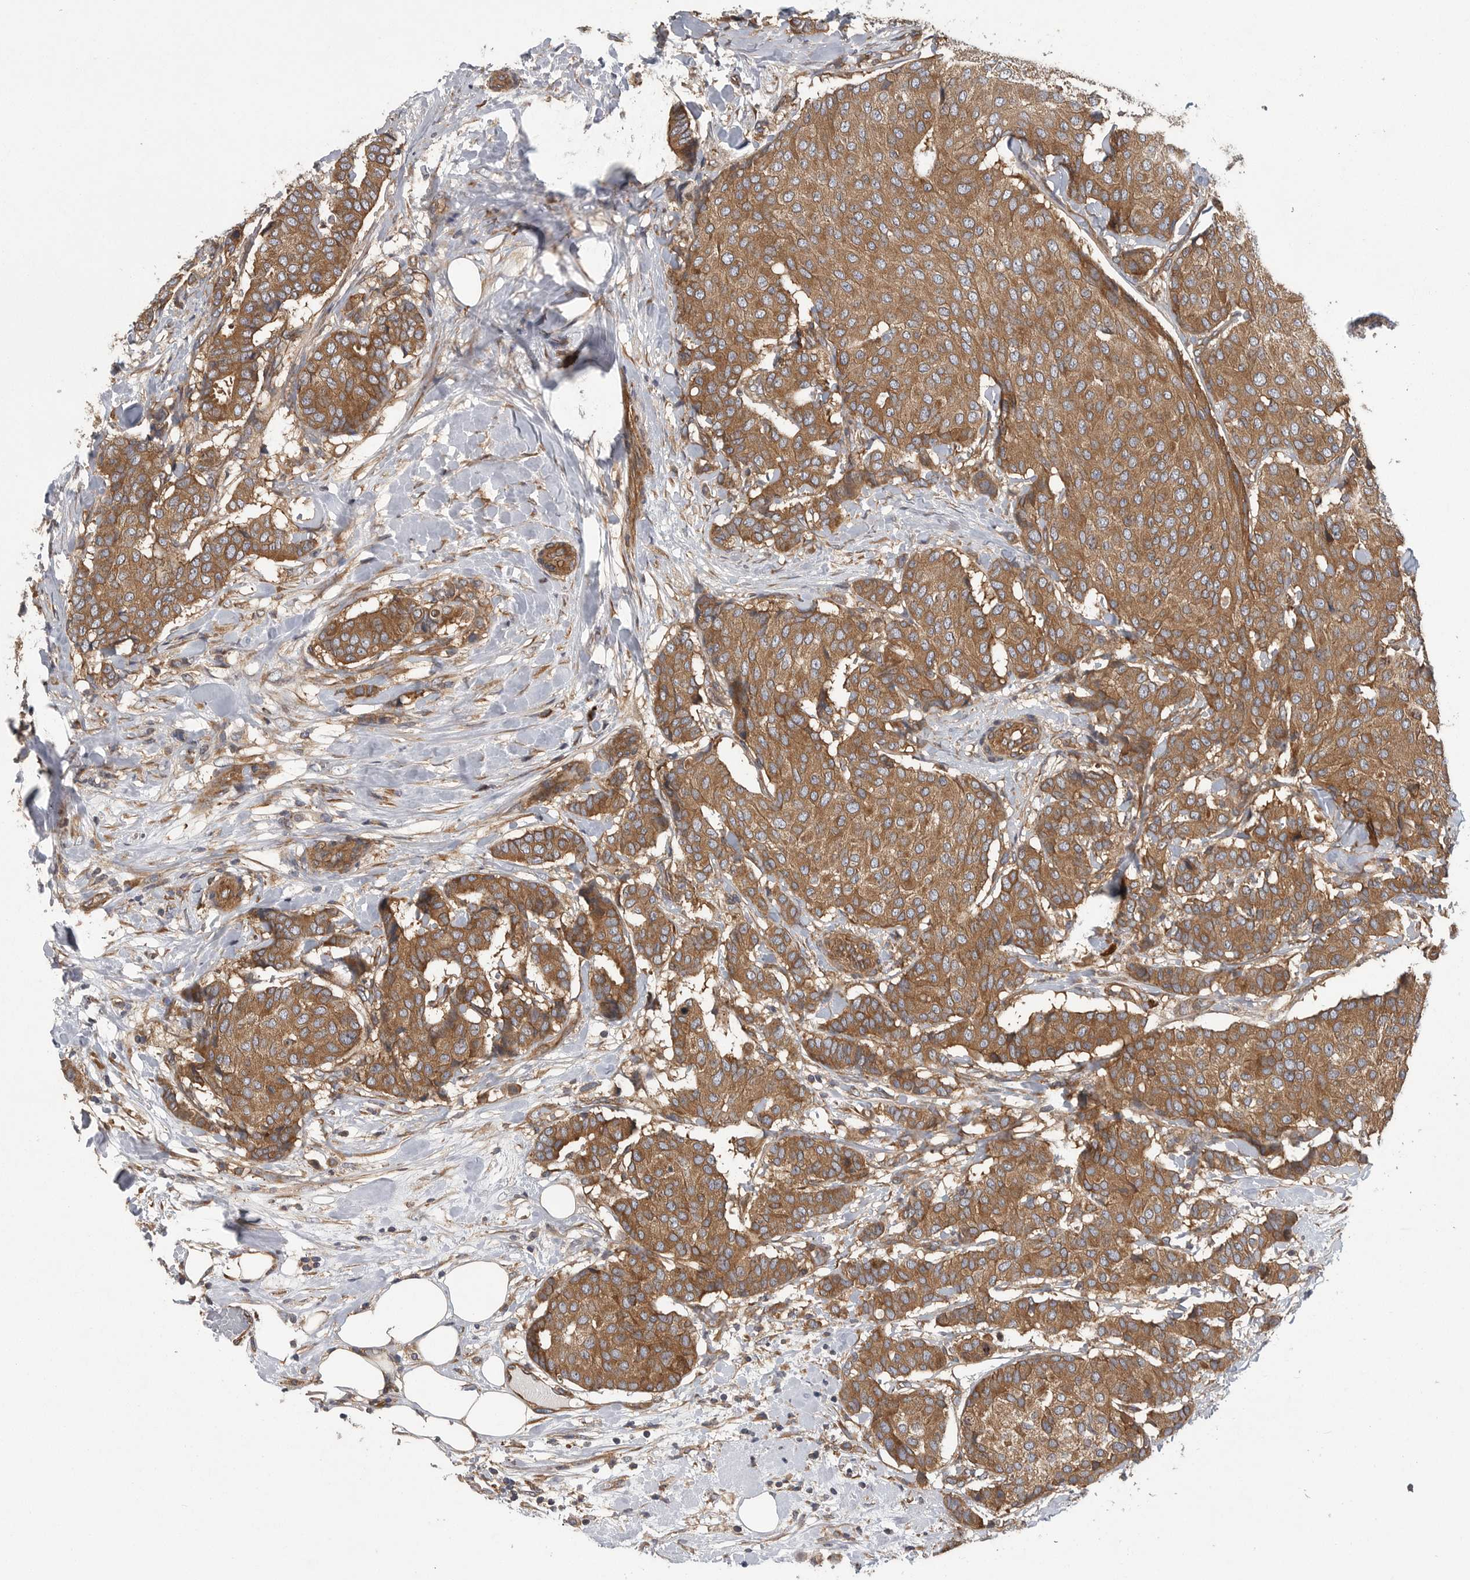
{"staining": {"intensity": "moderate", "quantity": ">75%", "location": "cytoplasmic/membranous"}, "tissue": "breast cancer", "cell_type": "Tumor cells", "image_type": "cancer", "snomed": [{"axis": "morphology", "description": "Duct carcinoma"}, {"axis": "topography", "description": "Breast"}], "caption": "Immunohistochemistry micrograph of neoplastic tissue: human breast cancer stained using immunohistochemistry (IHC) reveals medium levels of moderate protein expression localized specifically in the cytoplasmic/membranous of tumor cells, appearing as a cytoplasmic/membranous brown color.", "gene": "OXR1", "patient": {"sex": "female", "age": 75}}